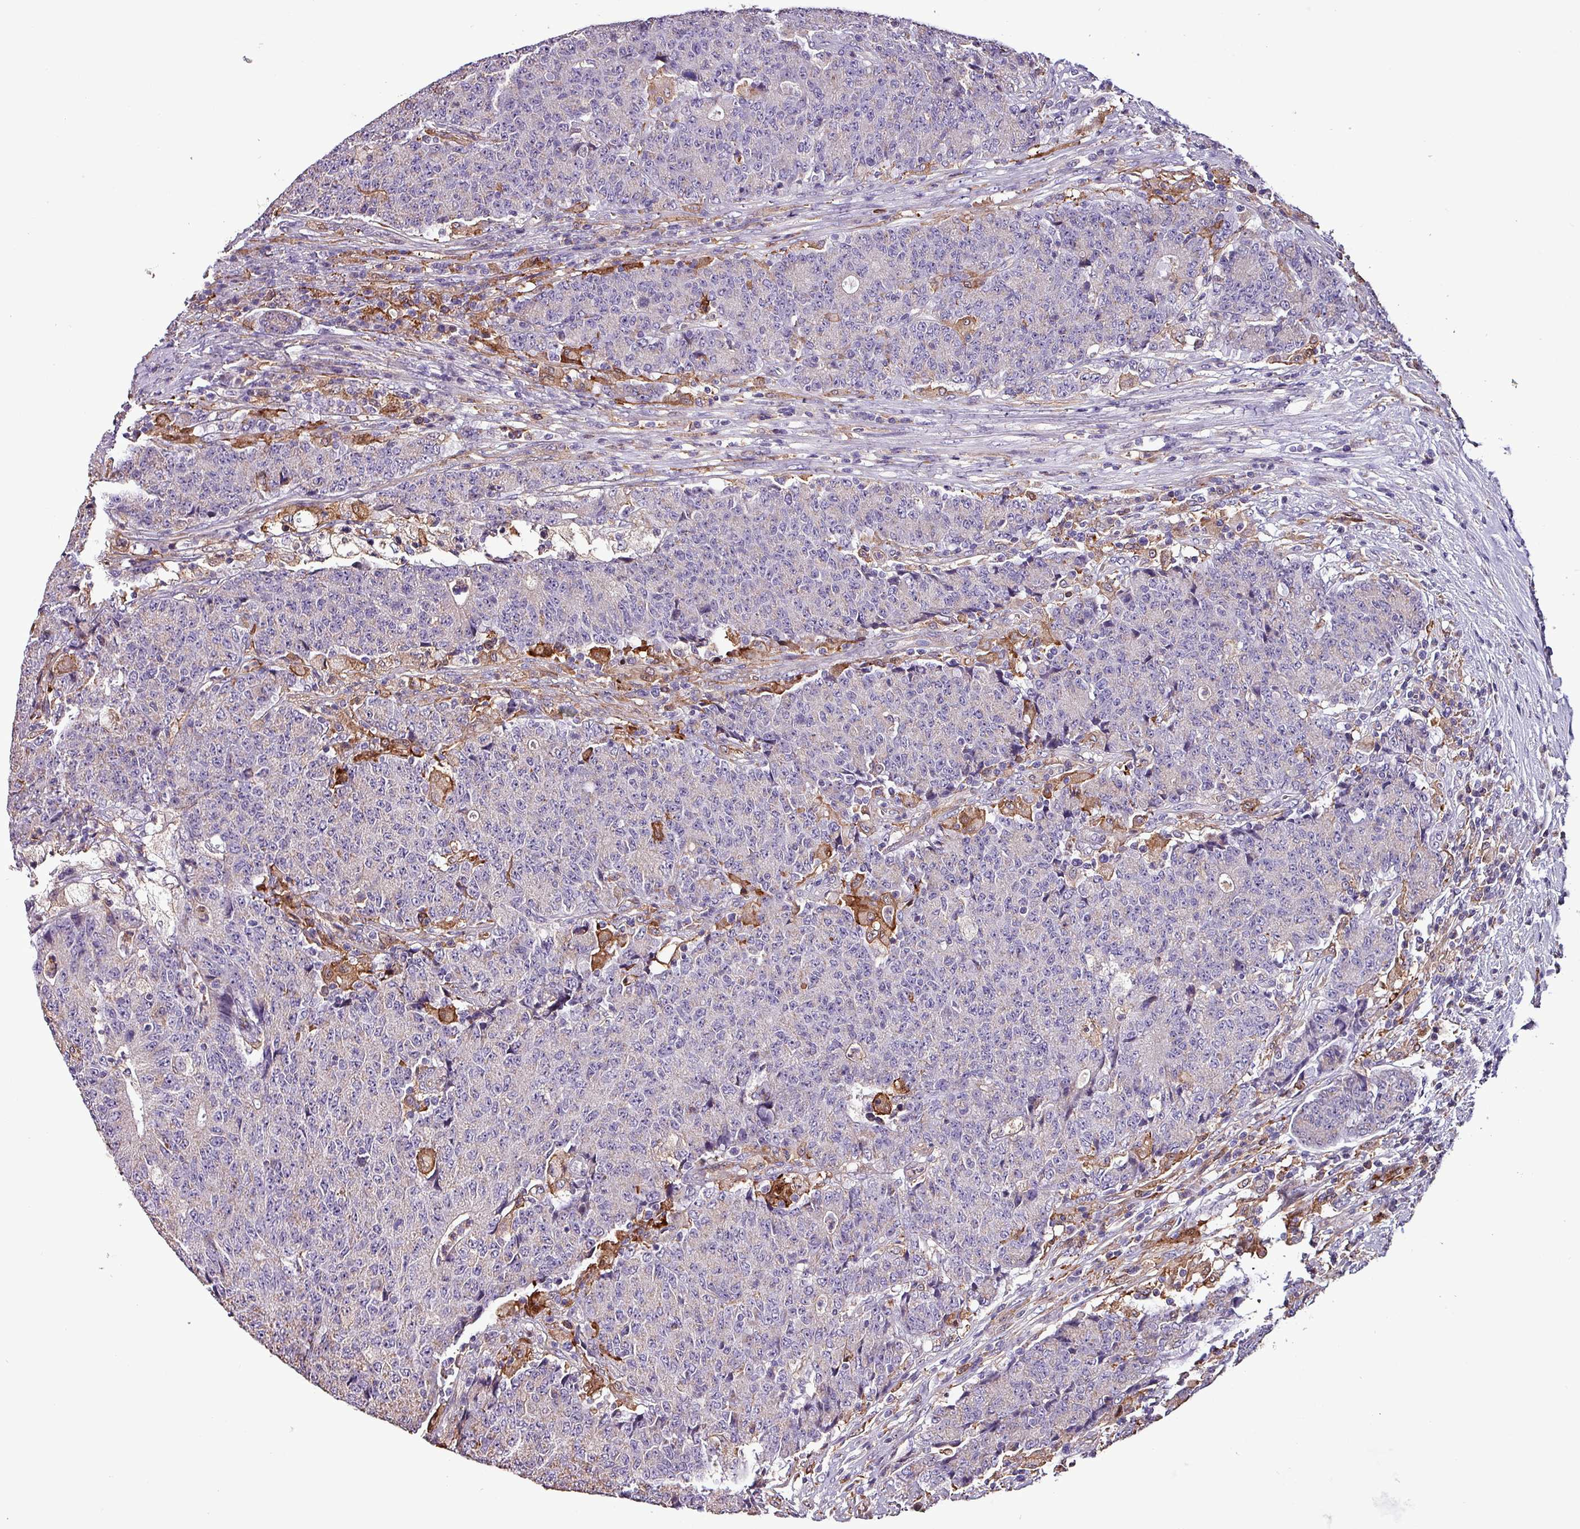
{"staining": {"intensity": "negative", "quantity": "none", "location": "none"}, "tissue": "colorectal cancer", "cell_type": "Tumor cells", "image_type": "cancer", "snomed": [{"axis": "morphology", "description": "Adenocarcinoma, NOS"}, {"axis": "topography", "description": "Colon"}], "caption": "Colorectal adenocarcinoma stained for a protein using immunohistochemistry (IHC) reveals no positivity tumor cells.", "gene": "SCIN", "patient": {"sex": "female", "age": 75}}